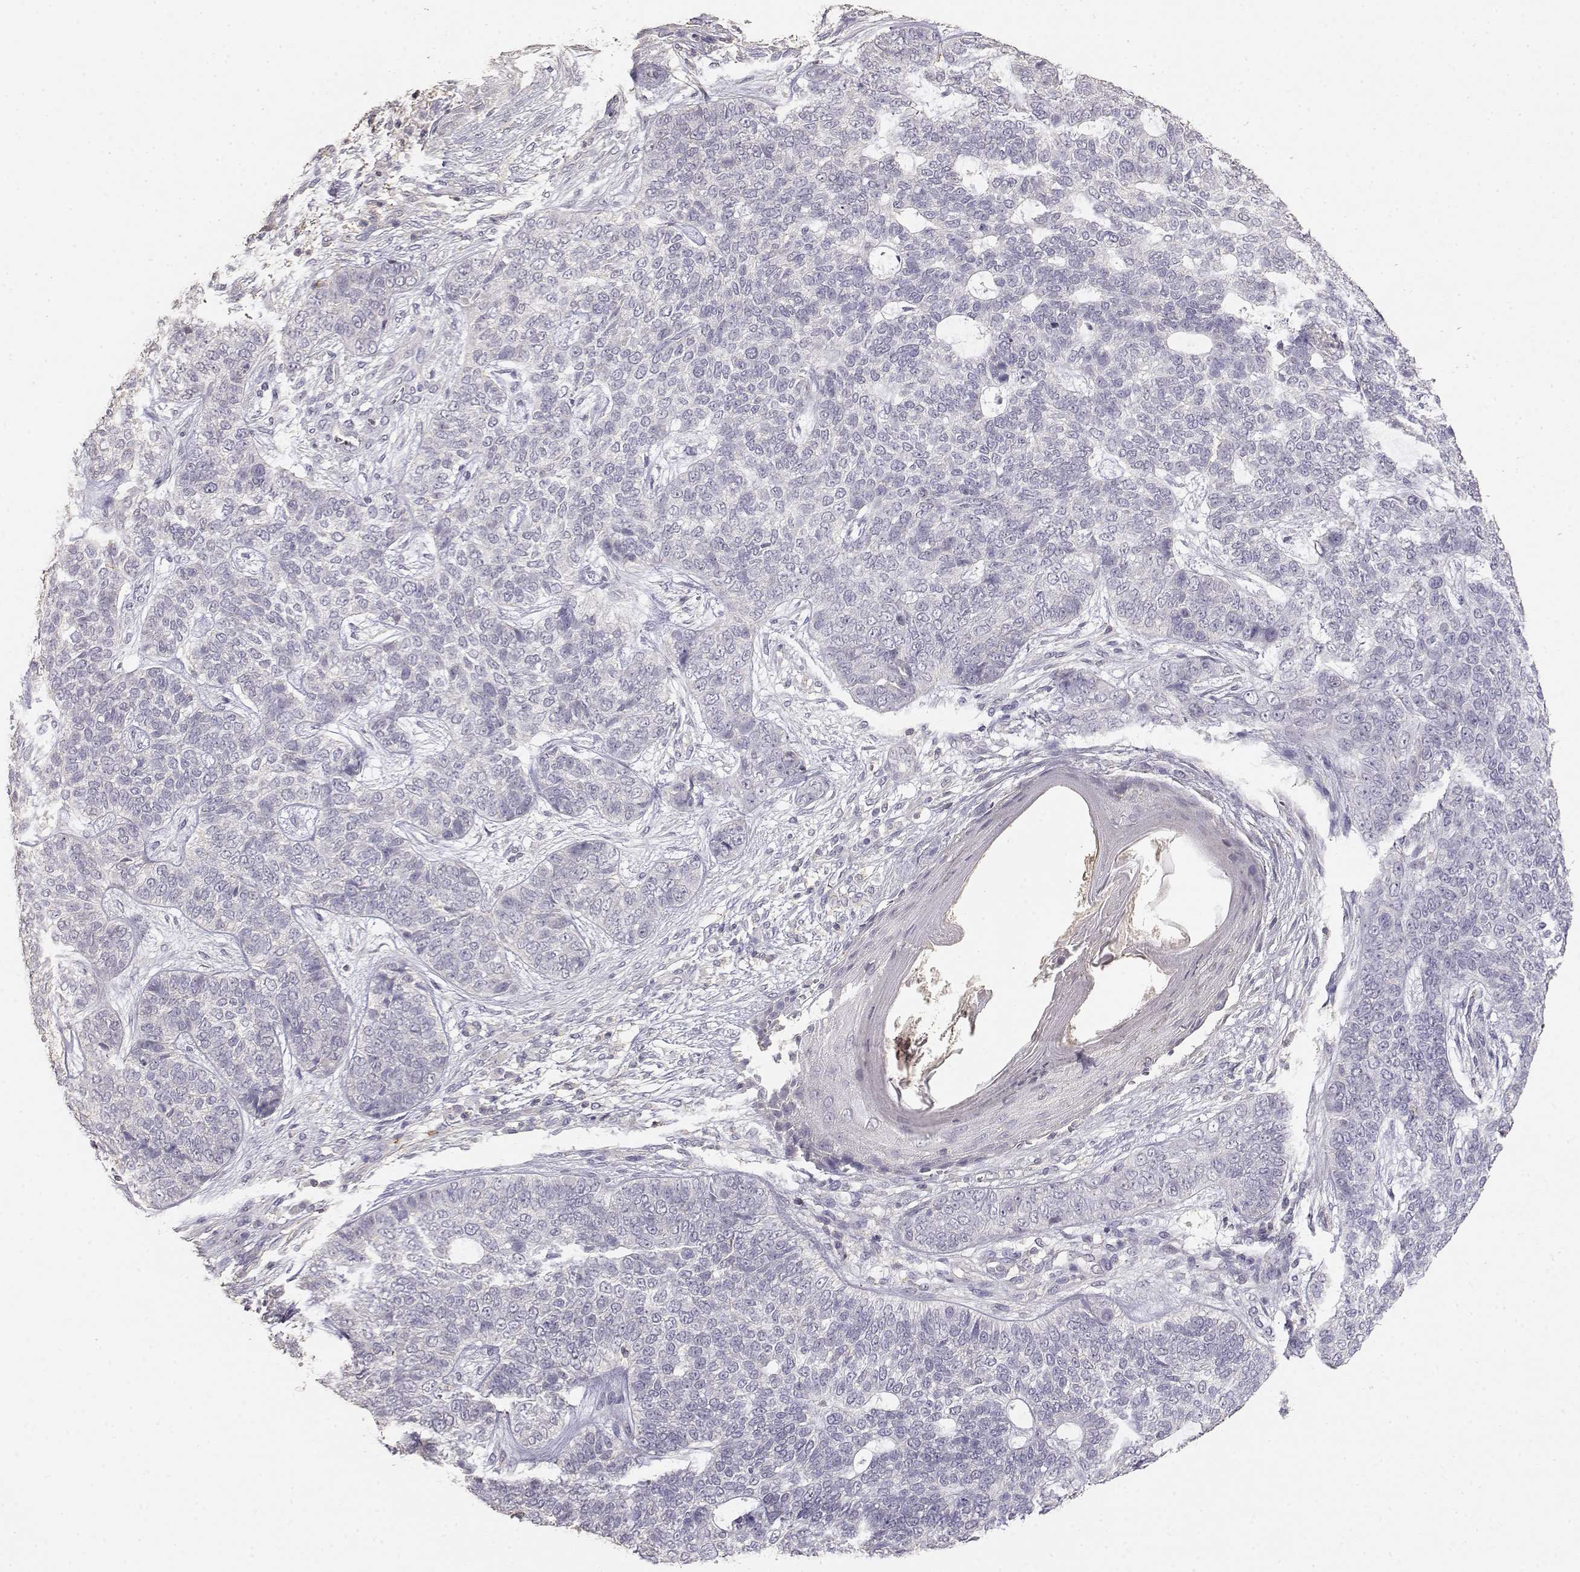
{"staining": {"intensity": "negative", "quantity": "none", "location": "none"}, "tissue": "skin cancer", "cell_type": "Tumor cells", "image_type": "cancer", "snomed": [{"axis": "morphology", "description": "Basal cell carcinoma"}, {"axis": "topography", "description": "Skin"}], "caption": "The photomicrograph shows no significant expression in tumor cells of skin basal cell carcinoma.", "gene": "TNFRSF10C", "patient": {"sex": "female", "age": 69}}